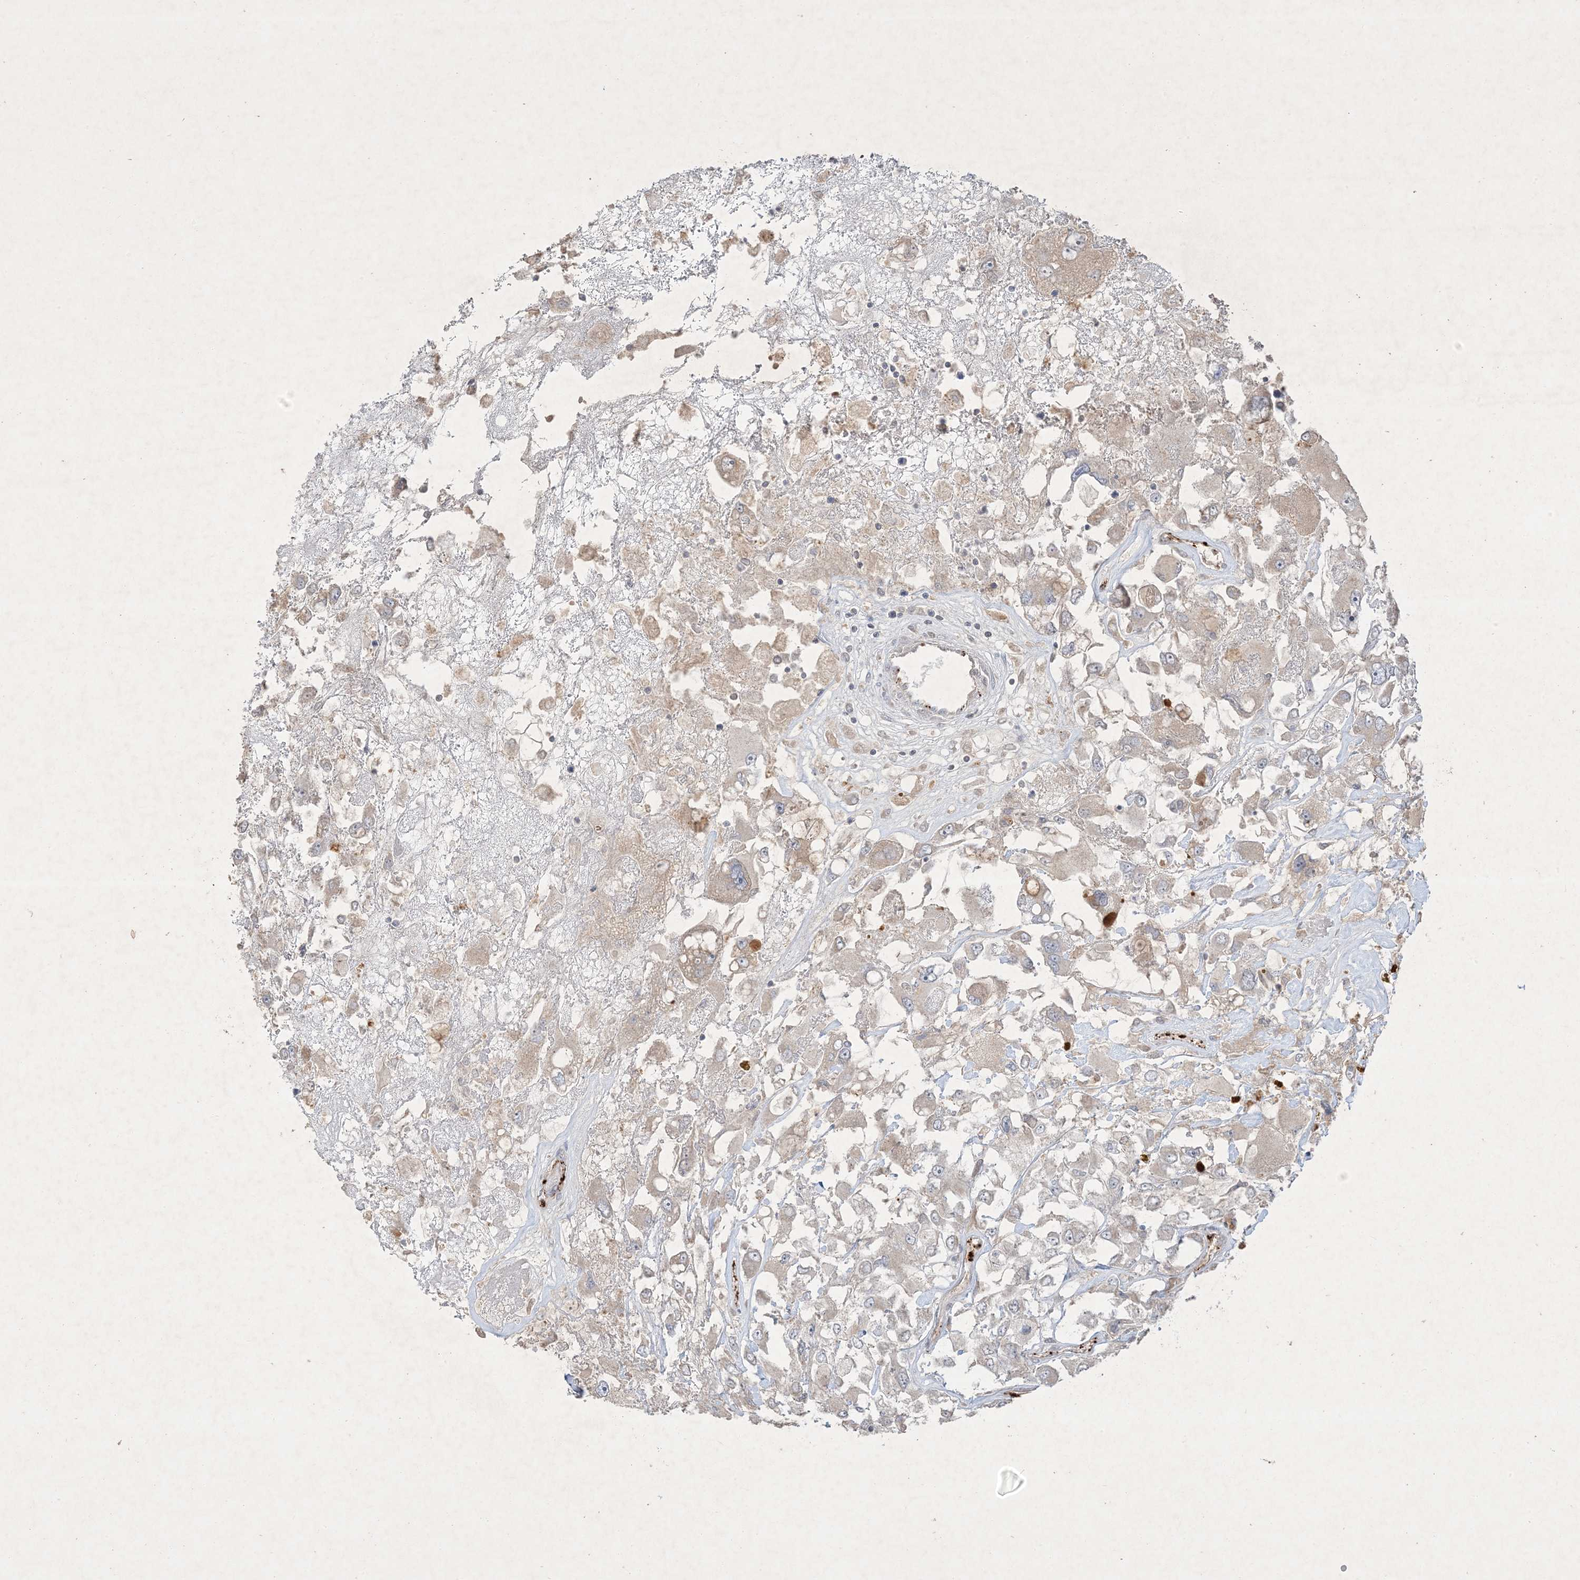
{"staining": {"intensity": "negative", "quantity": "none", "location": "none"}, "tissue": "renal cancer", "cell_type": "Tumor cells", "image_type": "cancer", "snomed": [{"axis": "morphology", "description": "Adenocarcinoma, NOS"}, {"axis": "topography", "description": "Kidney"}], "caption": "Adenocarcinoma (renal) was stained to show a protein in brown. There is no significant staining in tumor cells. The staining is performed using DAB (3,3'-diaminobenzidine) brown chromogen with nuclei counter-stained in using hematoxylin.", "gene": "PRSS36", "patient": {"sex": "female", "age": 52}}